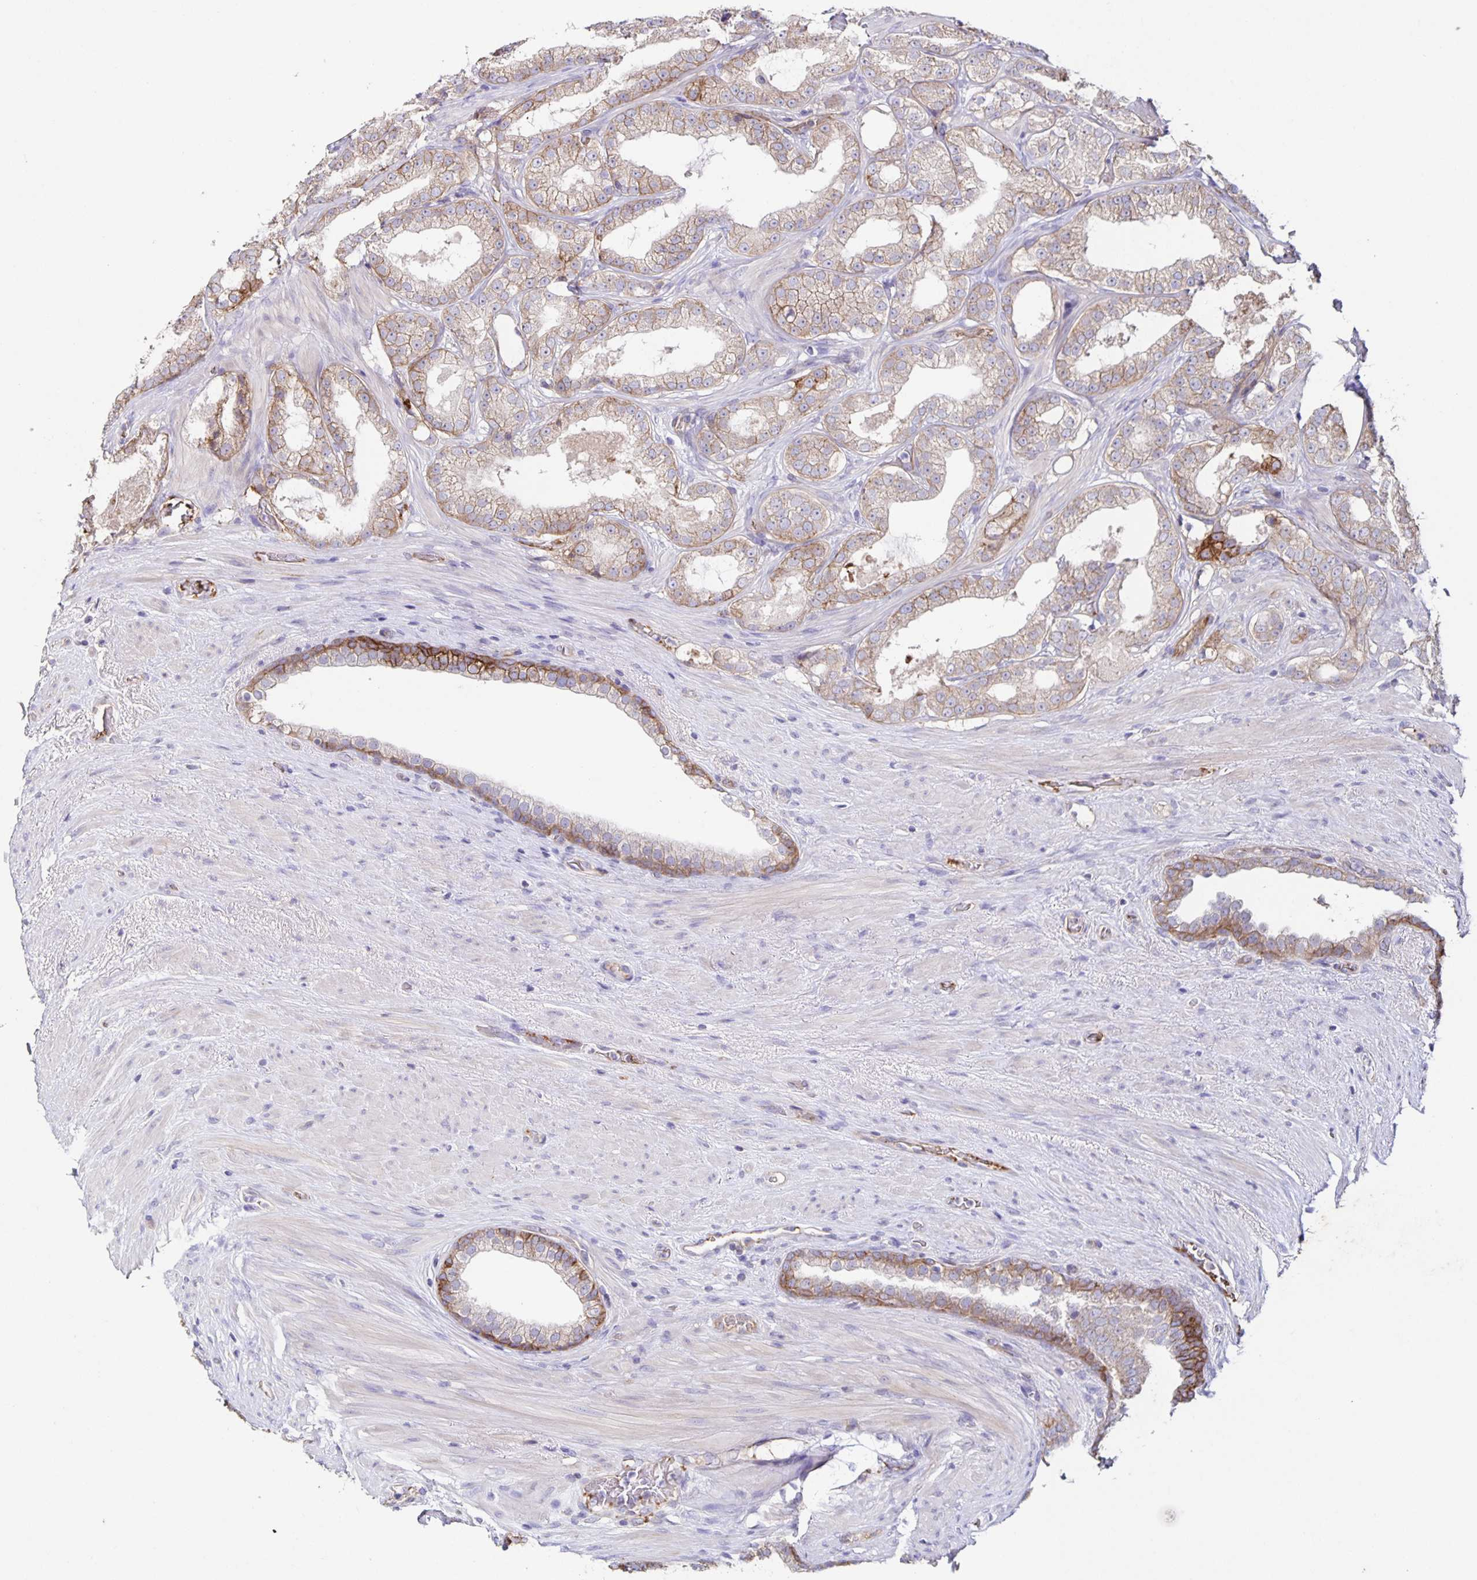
{"staining": {"intensity": "weak", "quantity": "25%-75%", "location": "cytoplasmic/membranous"}, "tissue": "prostate cancer", "cell_type": "Tumor cells", "image_type": "cancer", "snomed": [{"axis": "morphology", "description": "Adenocarcinoma, High grade"}, {"axis": "topography", "description": "Prostate"}], "caption": "This histopathology image displays immunohistochemistry (IHC) staining of prostate cancer (high-grade adenocarcinoma), with low weak cytoplasmic/membranous staining in approximately 25%-75% of tumor cells.", "gene": "ITGA2", "patient": {"sex": "male", "age": 65}}